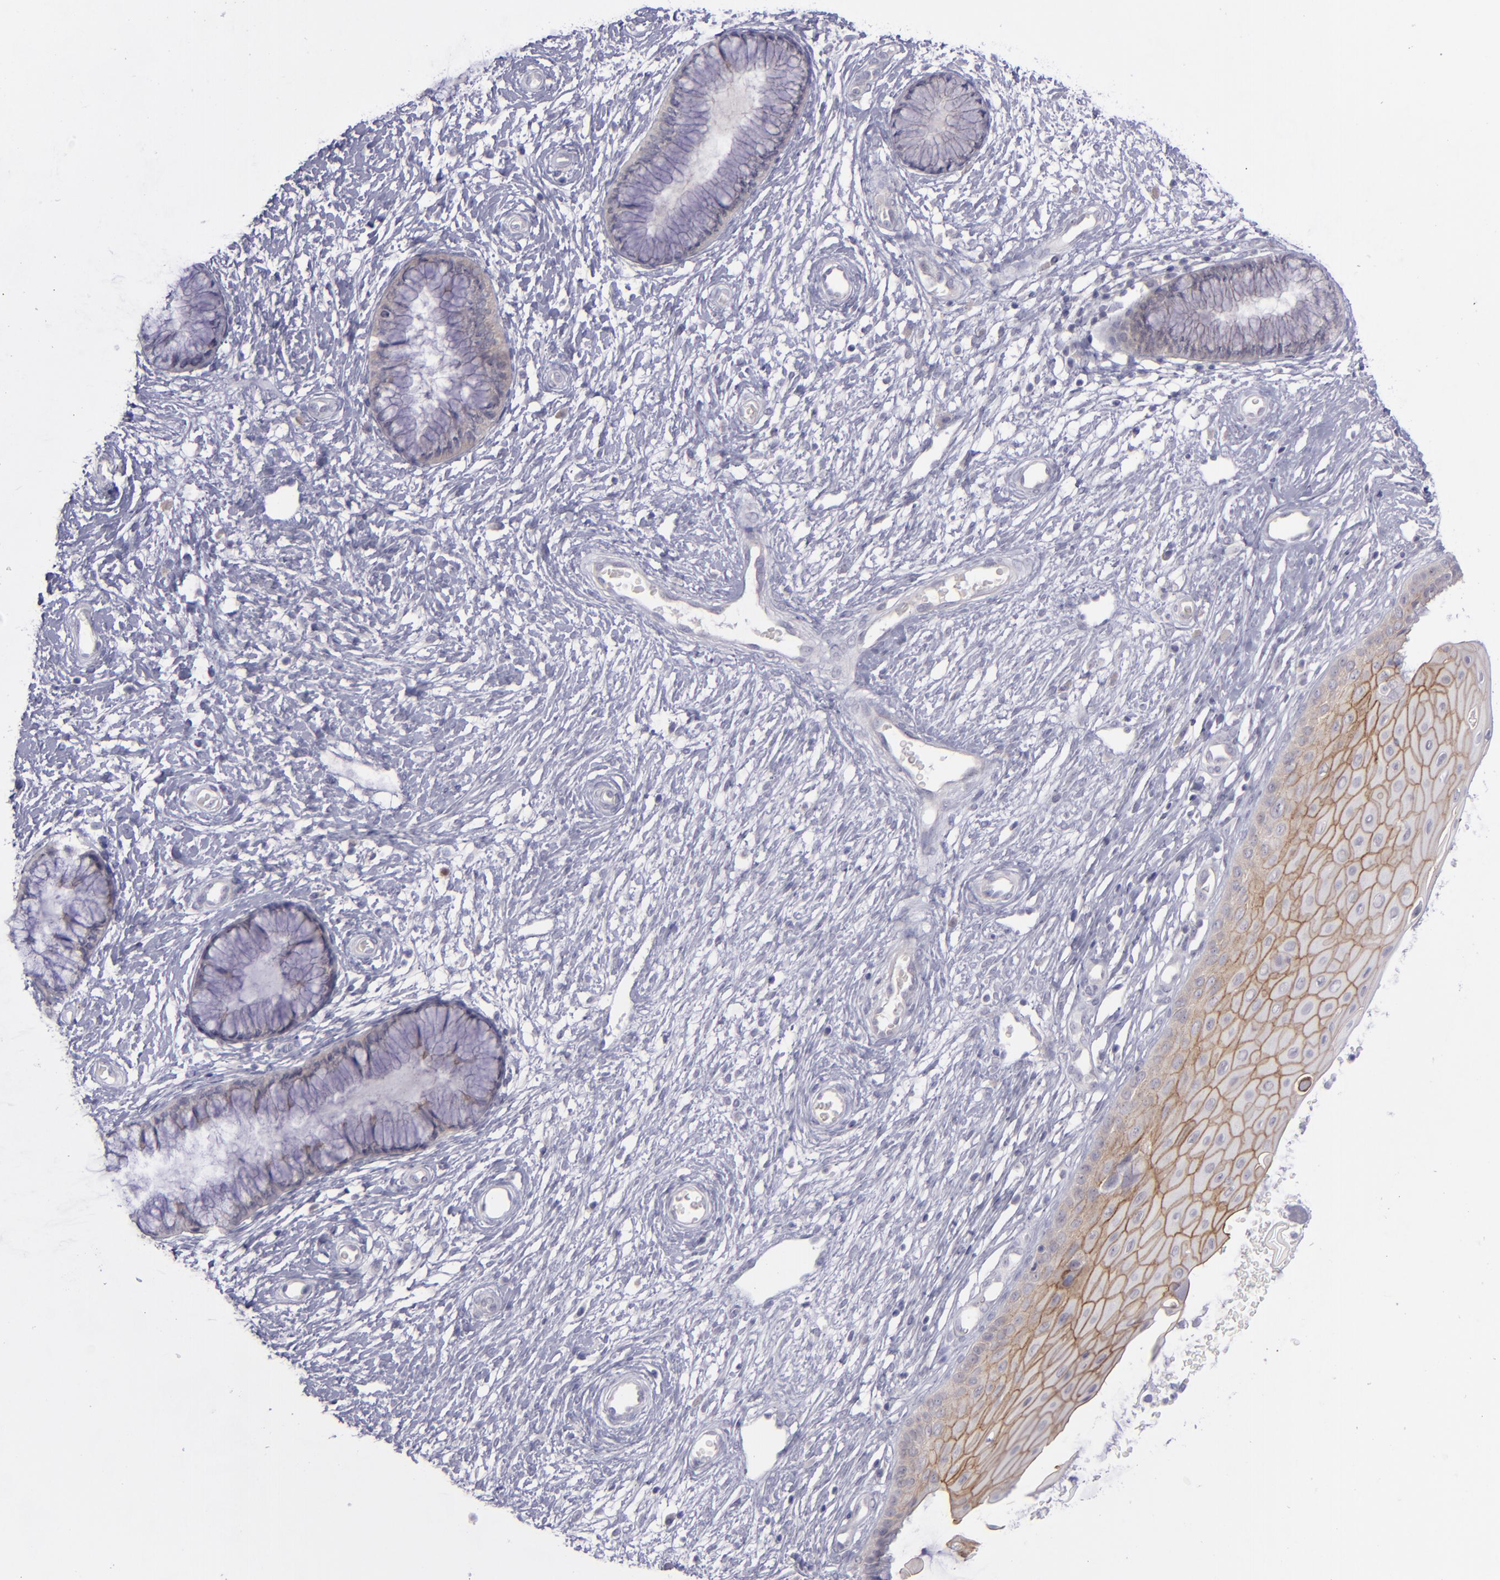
{"staining": {"intensity": "weak", "quantity": "25%-75%", "location": "cytoplasmic/membranous"}, "tissue": "cervix", "cell_type": "Glandular cells", "image_type": "normal", "snomed": [{"axis": "morphology", "description": "Normal tissue, NOS"}, {"axis": "topography", "description": "Cervix"}], "caption": "Immunohistochemistry (IHC) image of benign cervix stained for a protein (brown), which shows low levels of weak cytoplasmic/membranous expression in approximately 25%-75% of glandular cells.", "gene": "EVPL", "patient": {"sex": "female", "age": 55}}